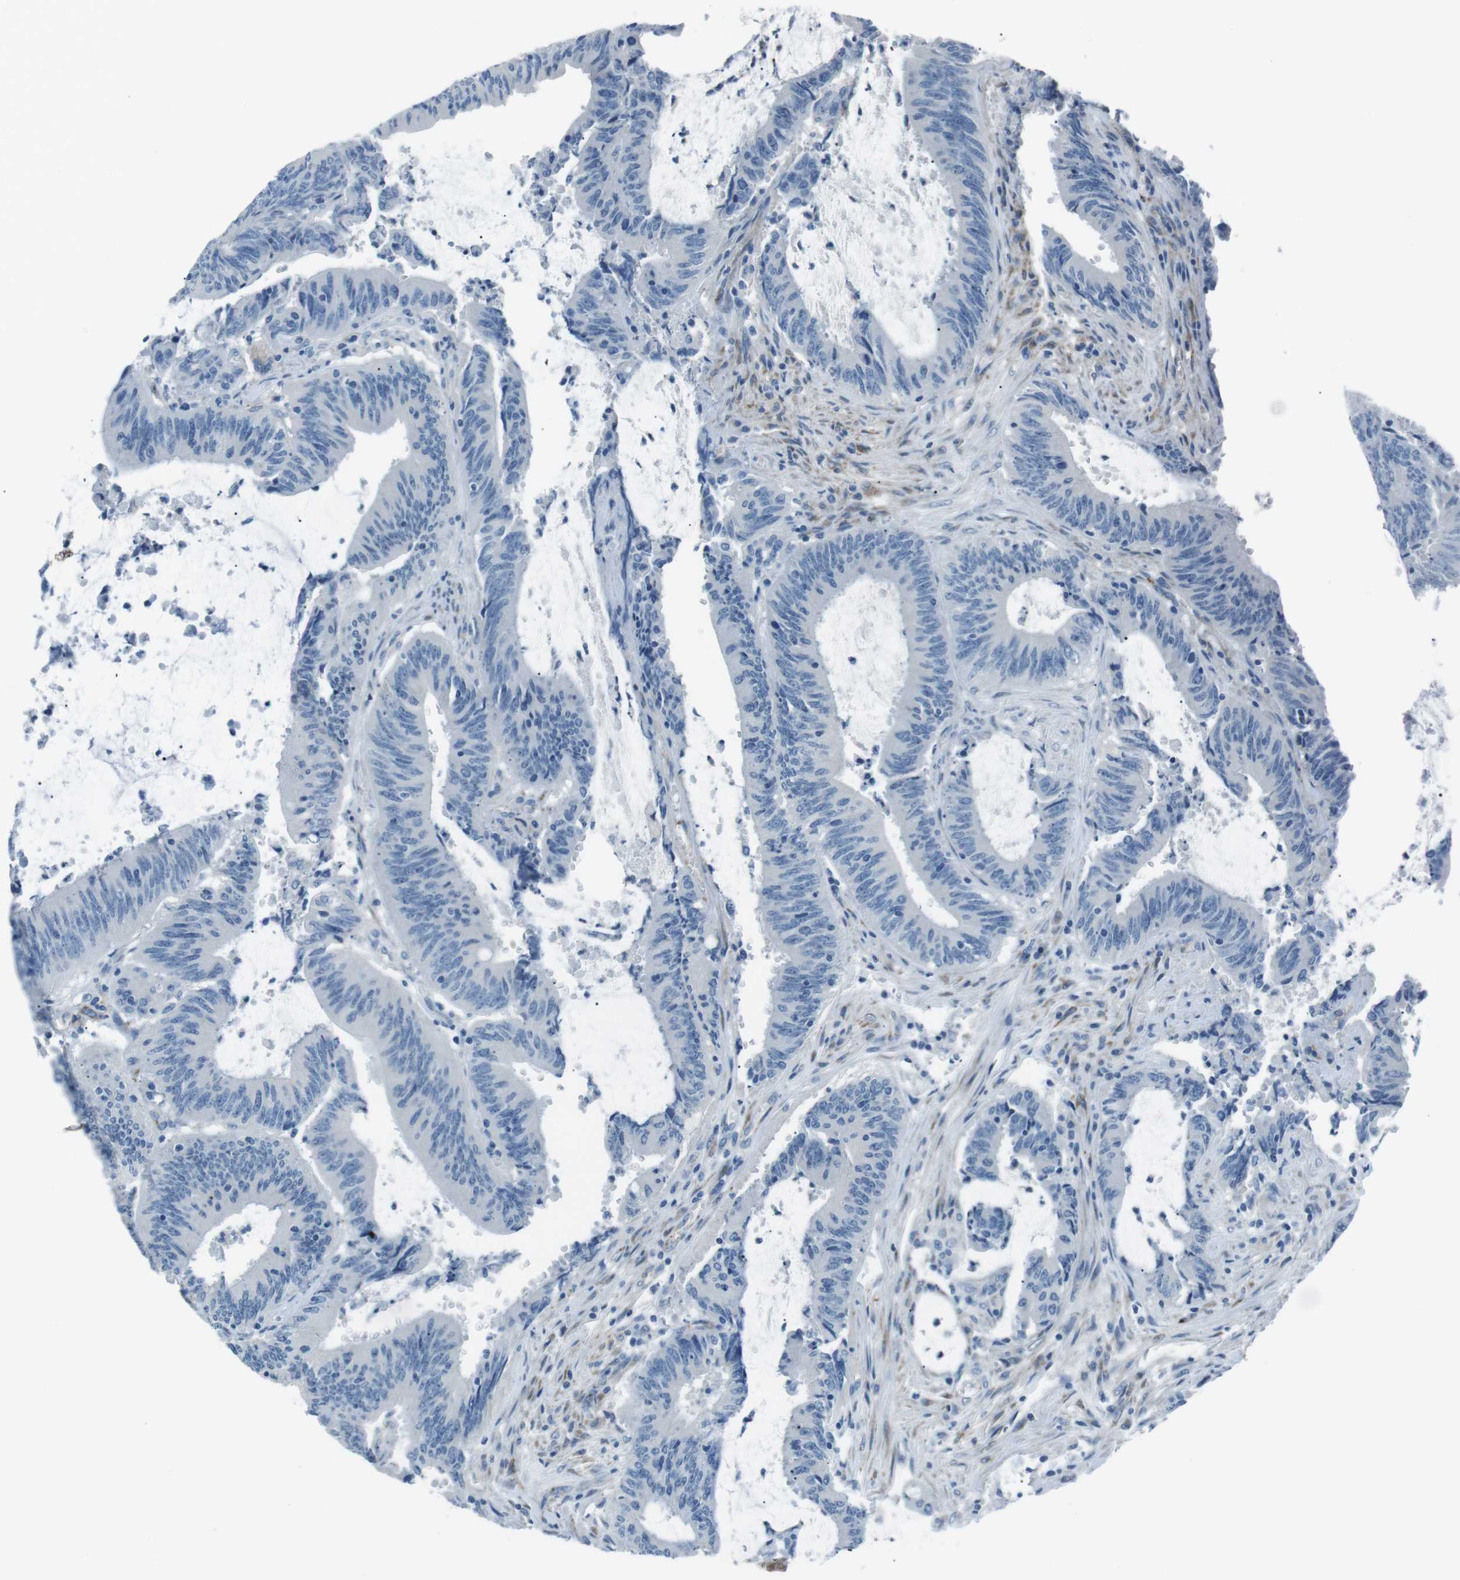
{"staining": {"intensity": "negative", "quantity": "none", "location": "none"}, "tissue": "colorectal cancer", "cell_type": "Tumor cells", "image_type": "cancer", "snomed": [{"axis": "morphology", "description": "Normal tissue, NOS"}, {"axis": "morphology", "description": "Adenocarcinoma, NOS"}, {"axis": "topography", "description": "Rectum"}], "caption": "Immunohistochemistry (IHC) histopathology image of human colorectal cancer (adenocarcinoma) stained for a protein (brown), which displays no staining in tumor cells.", "gene": "CSF2RA", "patient": {"sex": "female", "age": 66}}